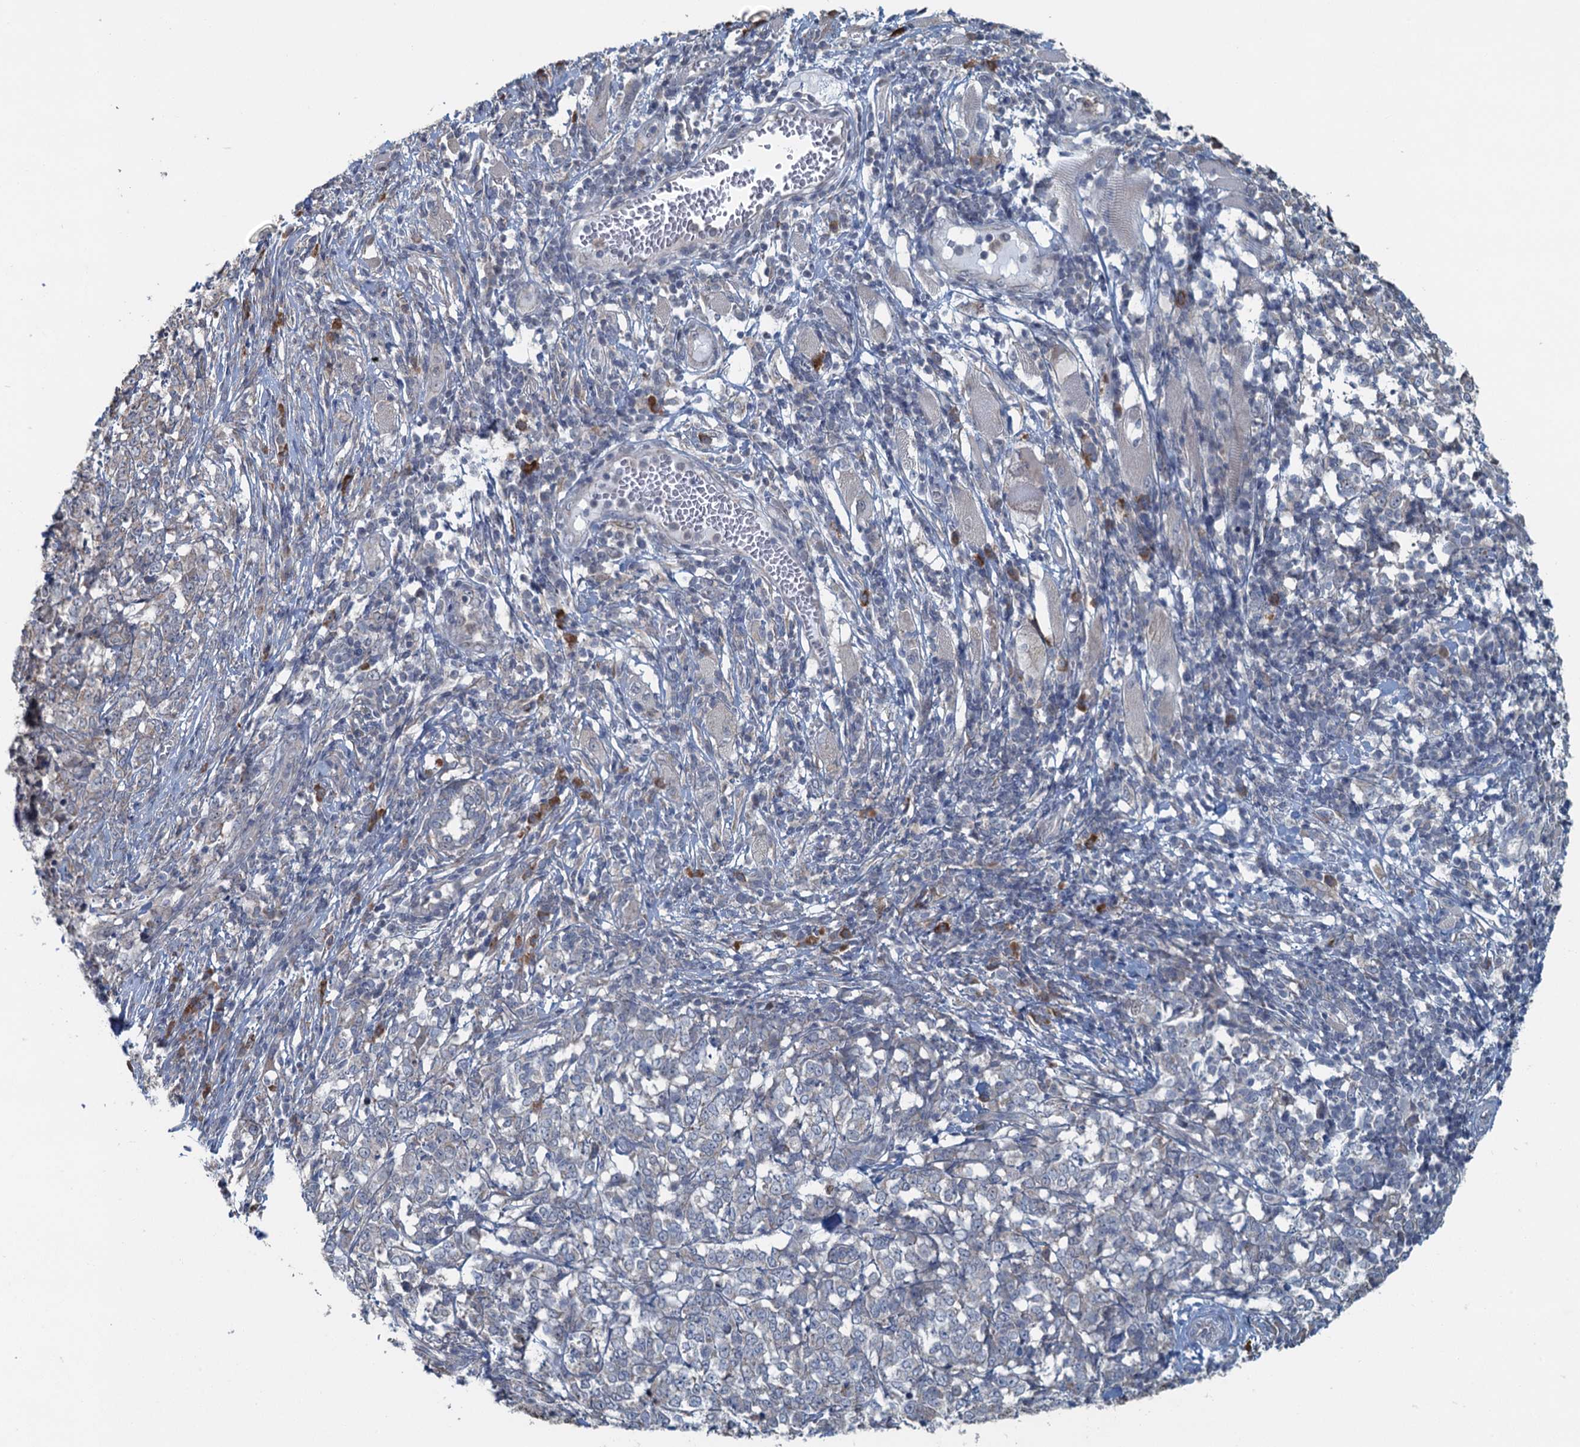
{"staining": {"intensity": "negative", "quantity": "none", "location": "none"}, "tissue": "melanoma", "cell_type": "Tumor cells", "image_type": "cancer", "snomed": [{"axis": "morphology", "description": "Malignant melanoma, NOS"}, {"axis": "topography", "description": "Skin"}], "caption": "An immunohistochemistry image of melanoma is shown. There is no staining in tumor cells of melanoma. The staining was performed using DAB (3,3'-diaminobenzidine) to visualize the protein expression in brown, while the nuclei were stained in blue with hematoxylin (Magnification: 20x).", "gene": "TEX35", "patient": {"sex": "female", "age": 72}}